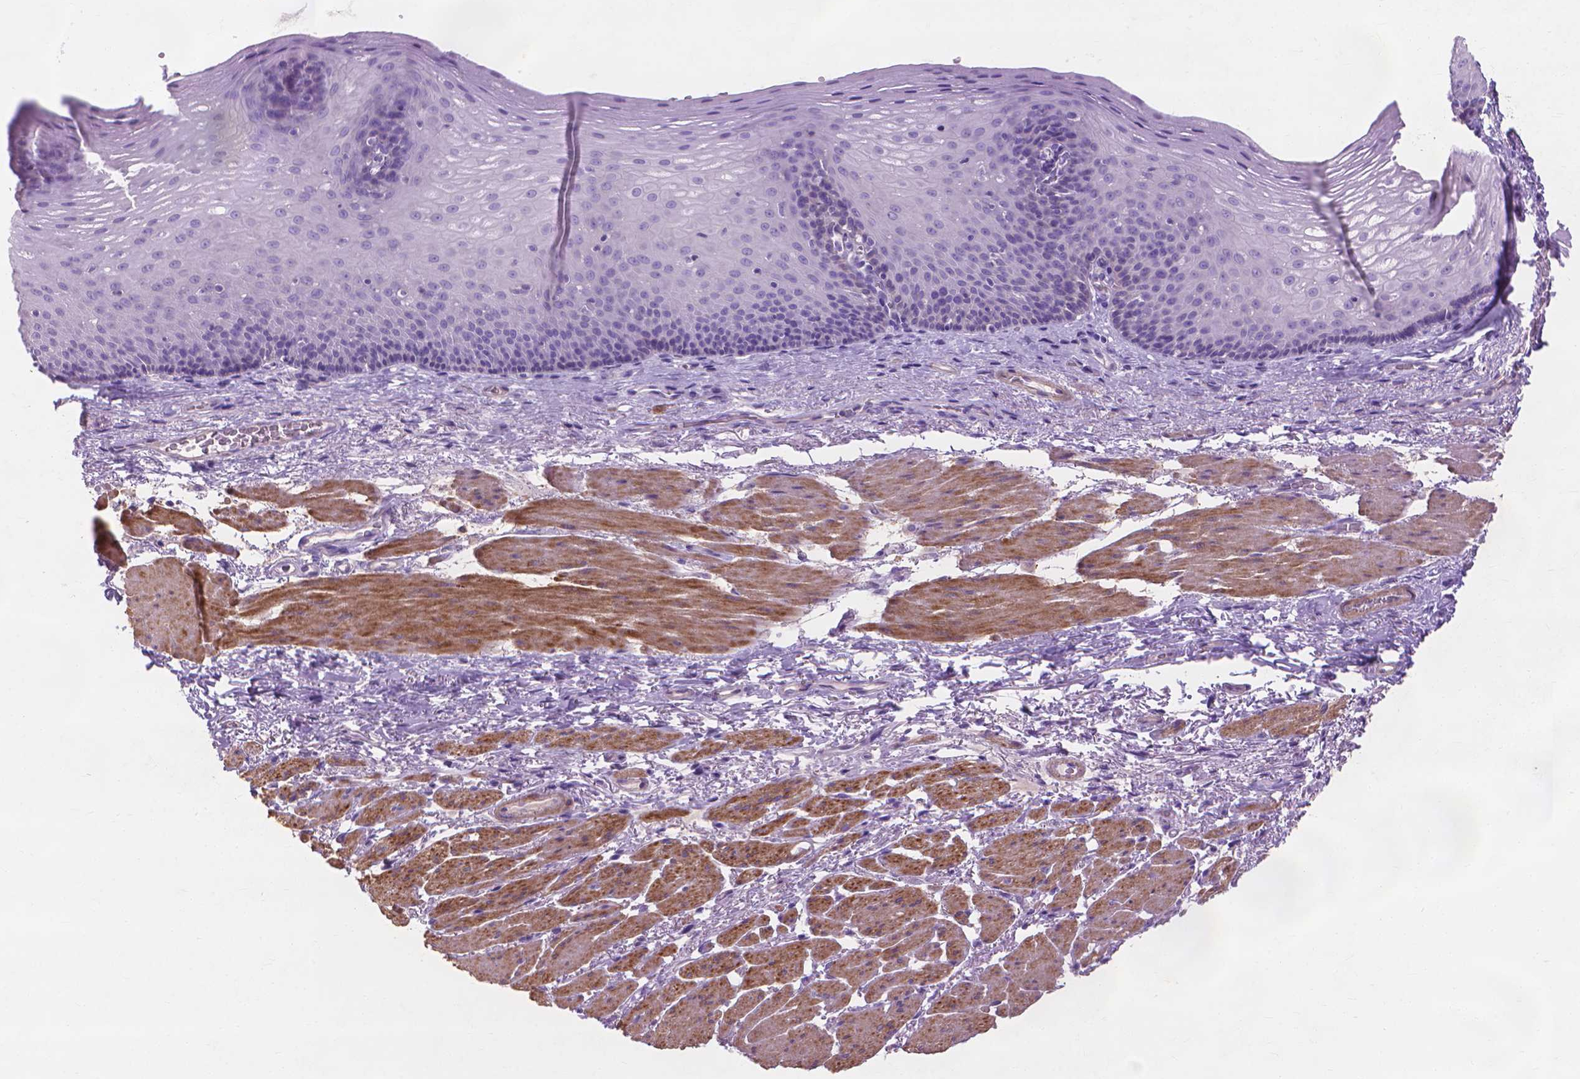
{"staining": {"intensity": "negative", "quantity": "none", "location": "none"}, "tissue": "esophagus", "cell_type": "Squamous epithelial cells", "image_type": "normal", "snomed": [{"axis": "morphology", "description": "Normal tissue, NOS"}, {"axis": "topography", "description": "Esophagus"}], "caption": "Immunohistochemistry image of normal esophagus: human esophagus stained with DAB reveals no significant protein positivity in squamous epithelial cells.", "gene": "MBLAC1", "patient": {"sex": "male", "age": 76}}